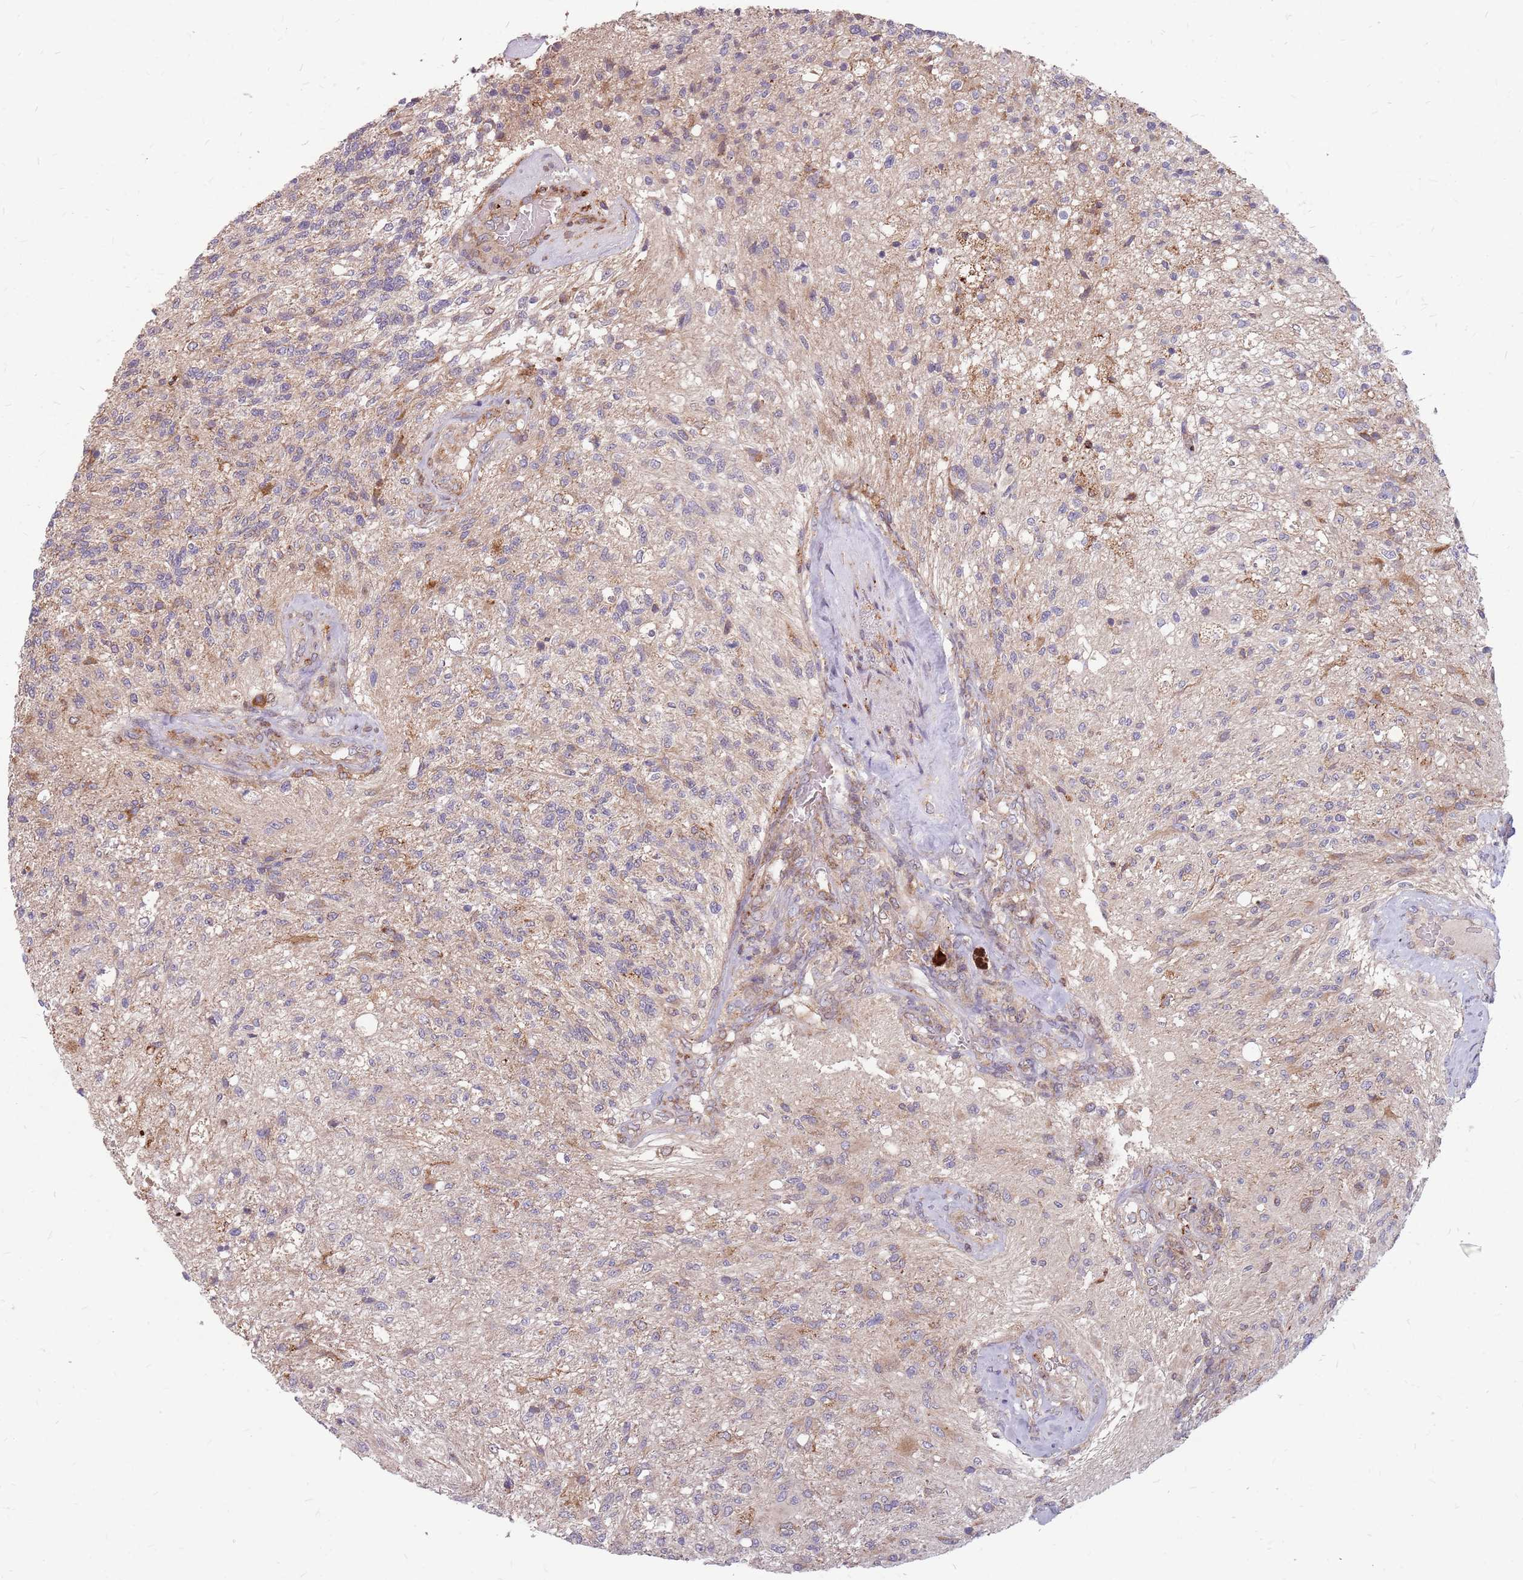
{"staining": {"intensity": "negative", "quantity": "none", "location": "none"}, "tissue": "glioma", "cell_type": "Tumor cells", "image_type": "cancer", "snomed": [{"axis": "morphology", "description": "Glioma, malignant, High grade"}, {"axis": "topography", "description": "Brain"}], "caption": "Image shows no significant protein staining in tumor cells of glioma.", "gene": "NME4", "patient": {"sex": "male", "age": 56}}